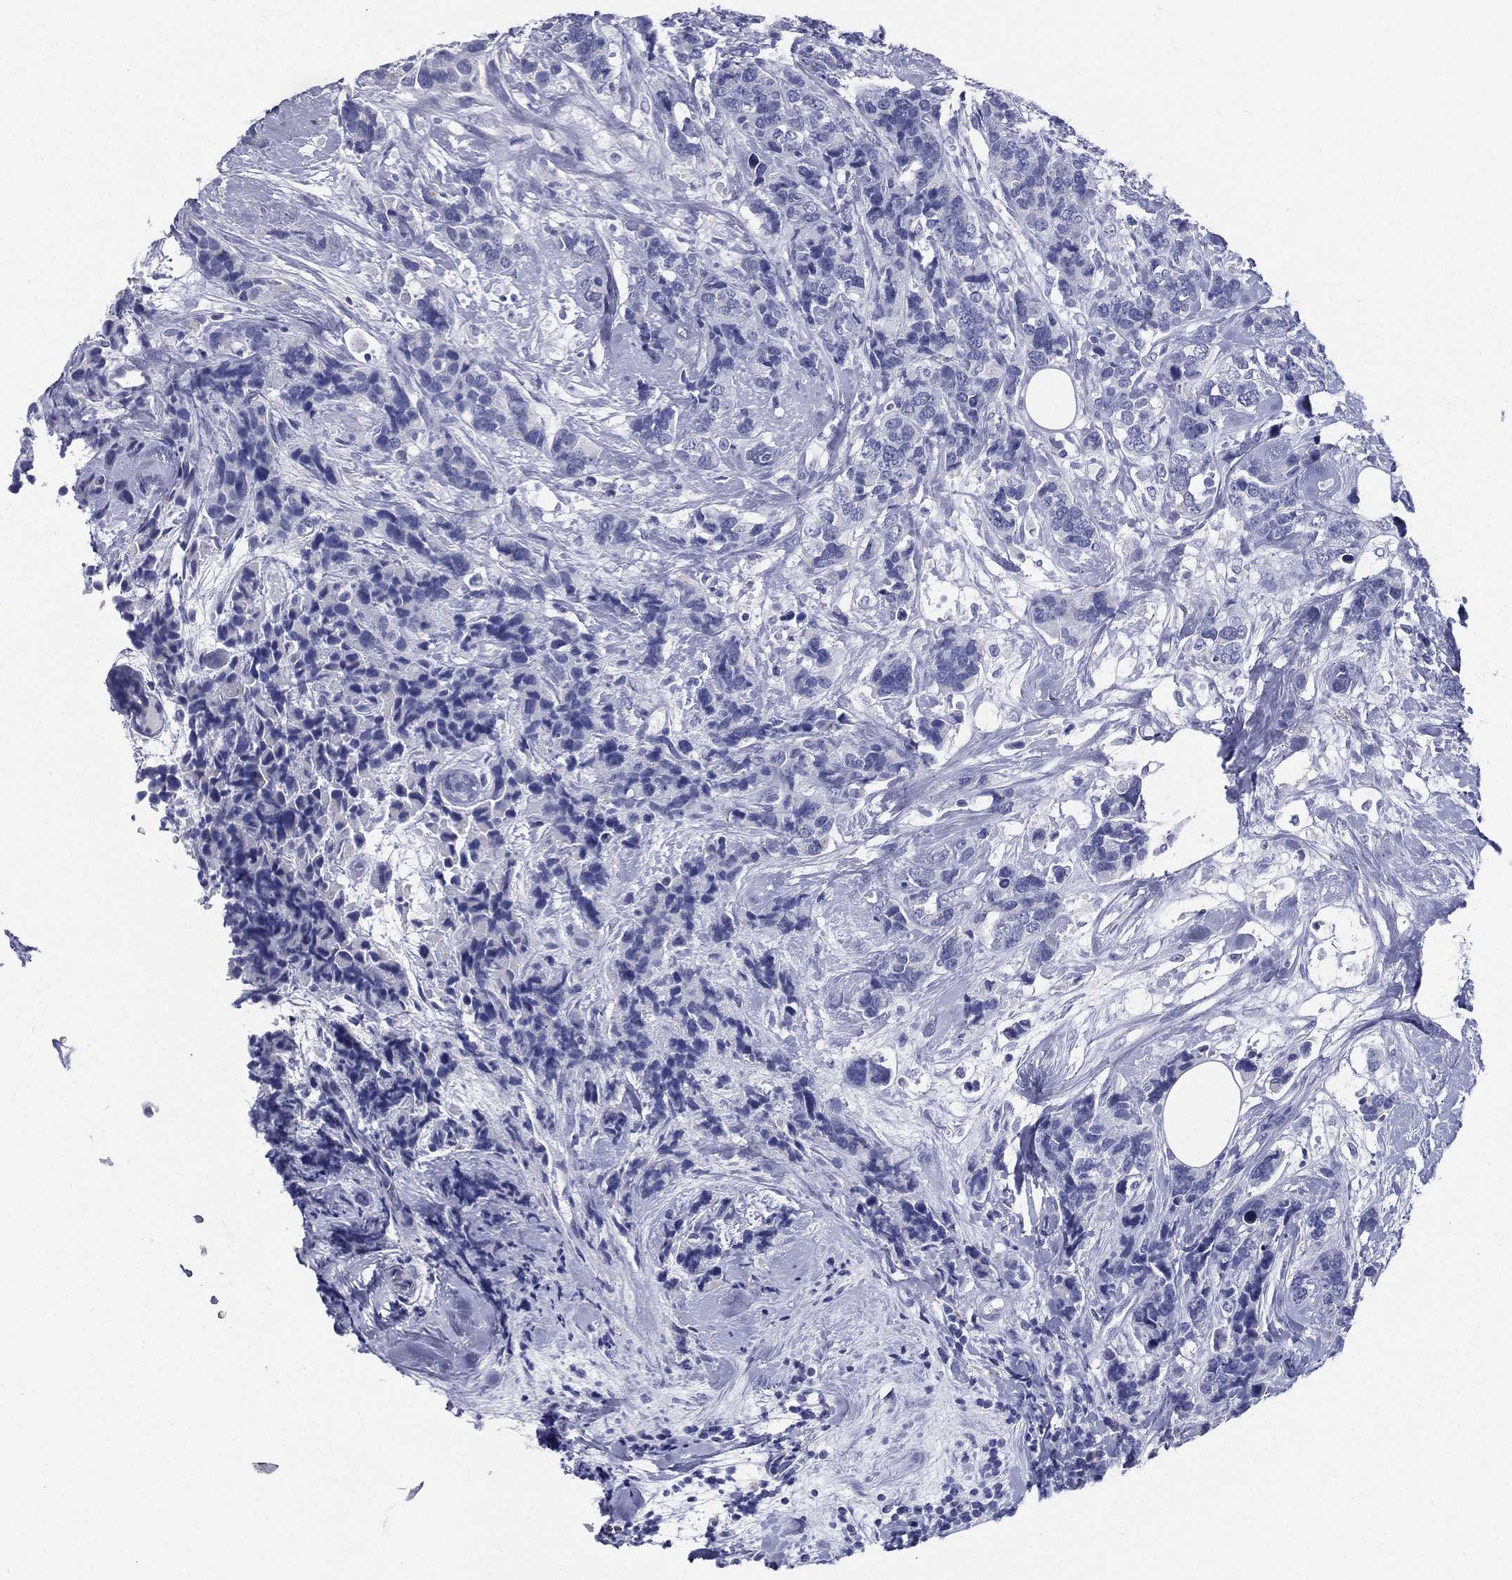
{"staining": {"intensity": "negative", "quantity": "none", "location": "none"}, "tissue": "breast cancer", "cell_type": "Tumor cells", "image_type": "cancer", "snomed": [{"axis": "morphology", "description": "Lobular carcinoma"}, {"axis": "topography", "description": "Breast"}], "caption": "Immunohistochemistry (IHC) micrograph of neoplastic tissue: lobular carcinoma (breast) stained with DAB (3,3'-diaminobenzidine) reveals no significant protein staining in tumor cells.", "gene": "RSPH4A", "patient": {"sex": "female", "age": 59}}